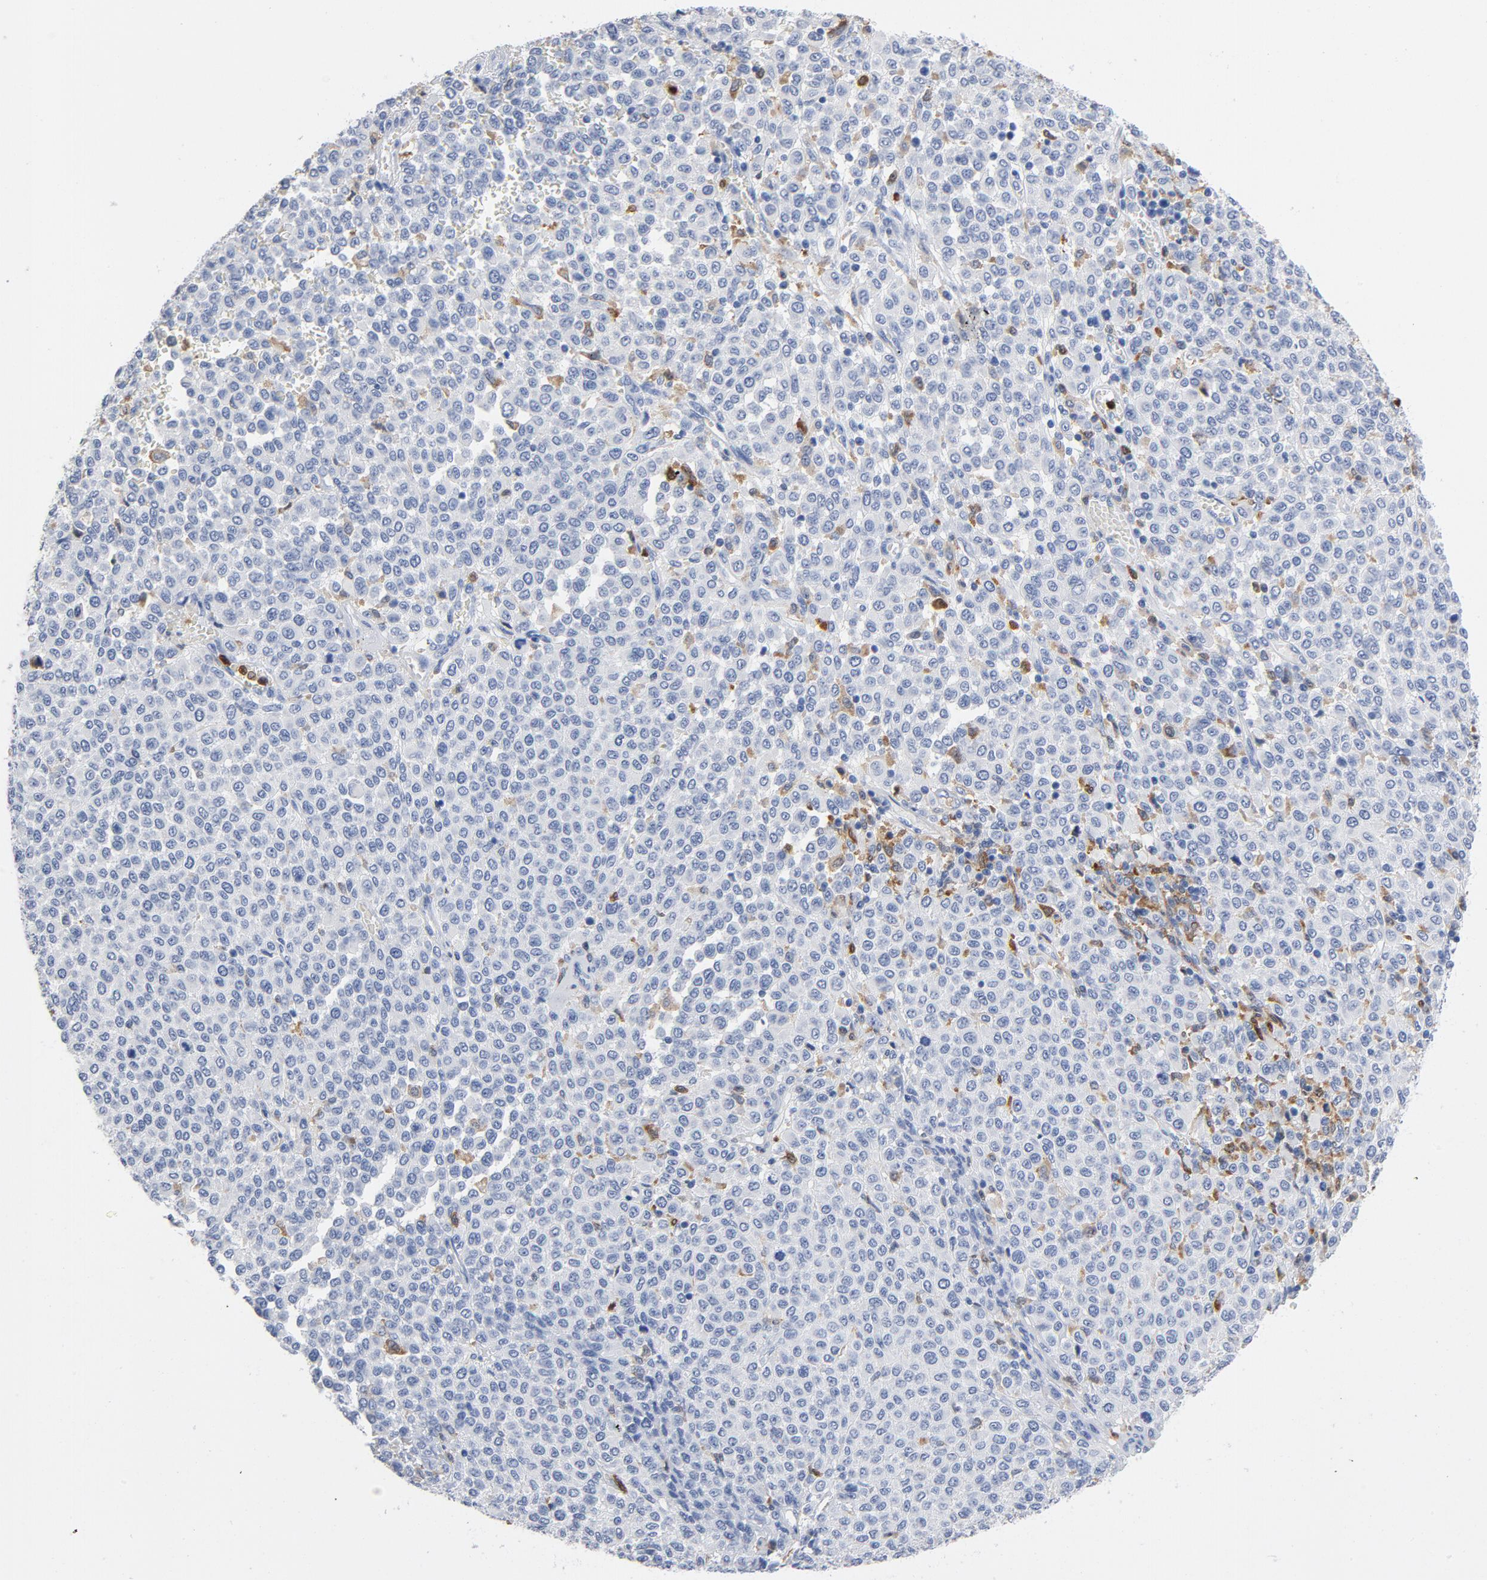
{"staining": {"intensity": "negative", "quantity": "none", "location": "none"}, "tissue": "melanoma", "cell_type": "Tumor cells", "image_type": "cancer", "snomed": [{"axis": "morphology", "description": "Malignant melanoma, Metastatic site"}, {"axis": "topography", "description": "Pancreas"}], "caption": "Human melanoma stained for a protein using immunohistochemistry (IHC) reveals no staining in tumor cells.", "gene": "NCF1", "patient": {"sex": "female", "age": 30}}